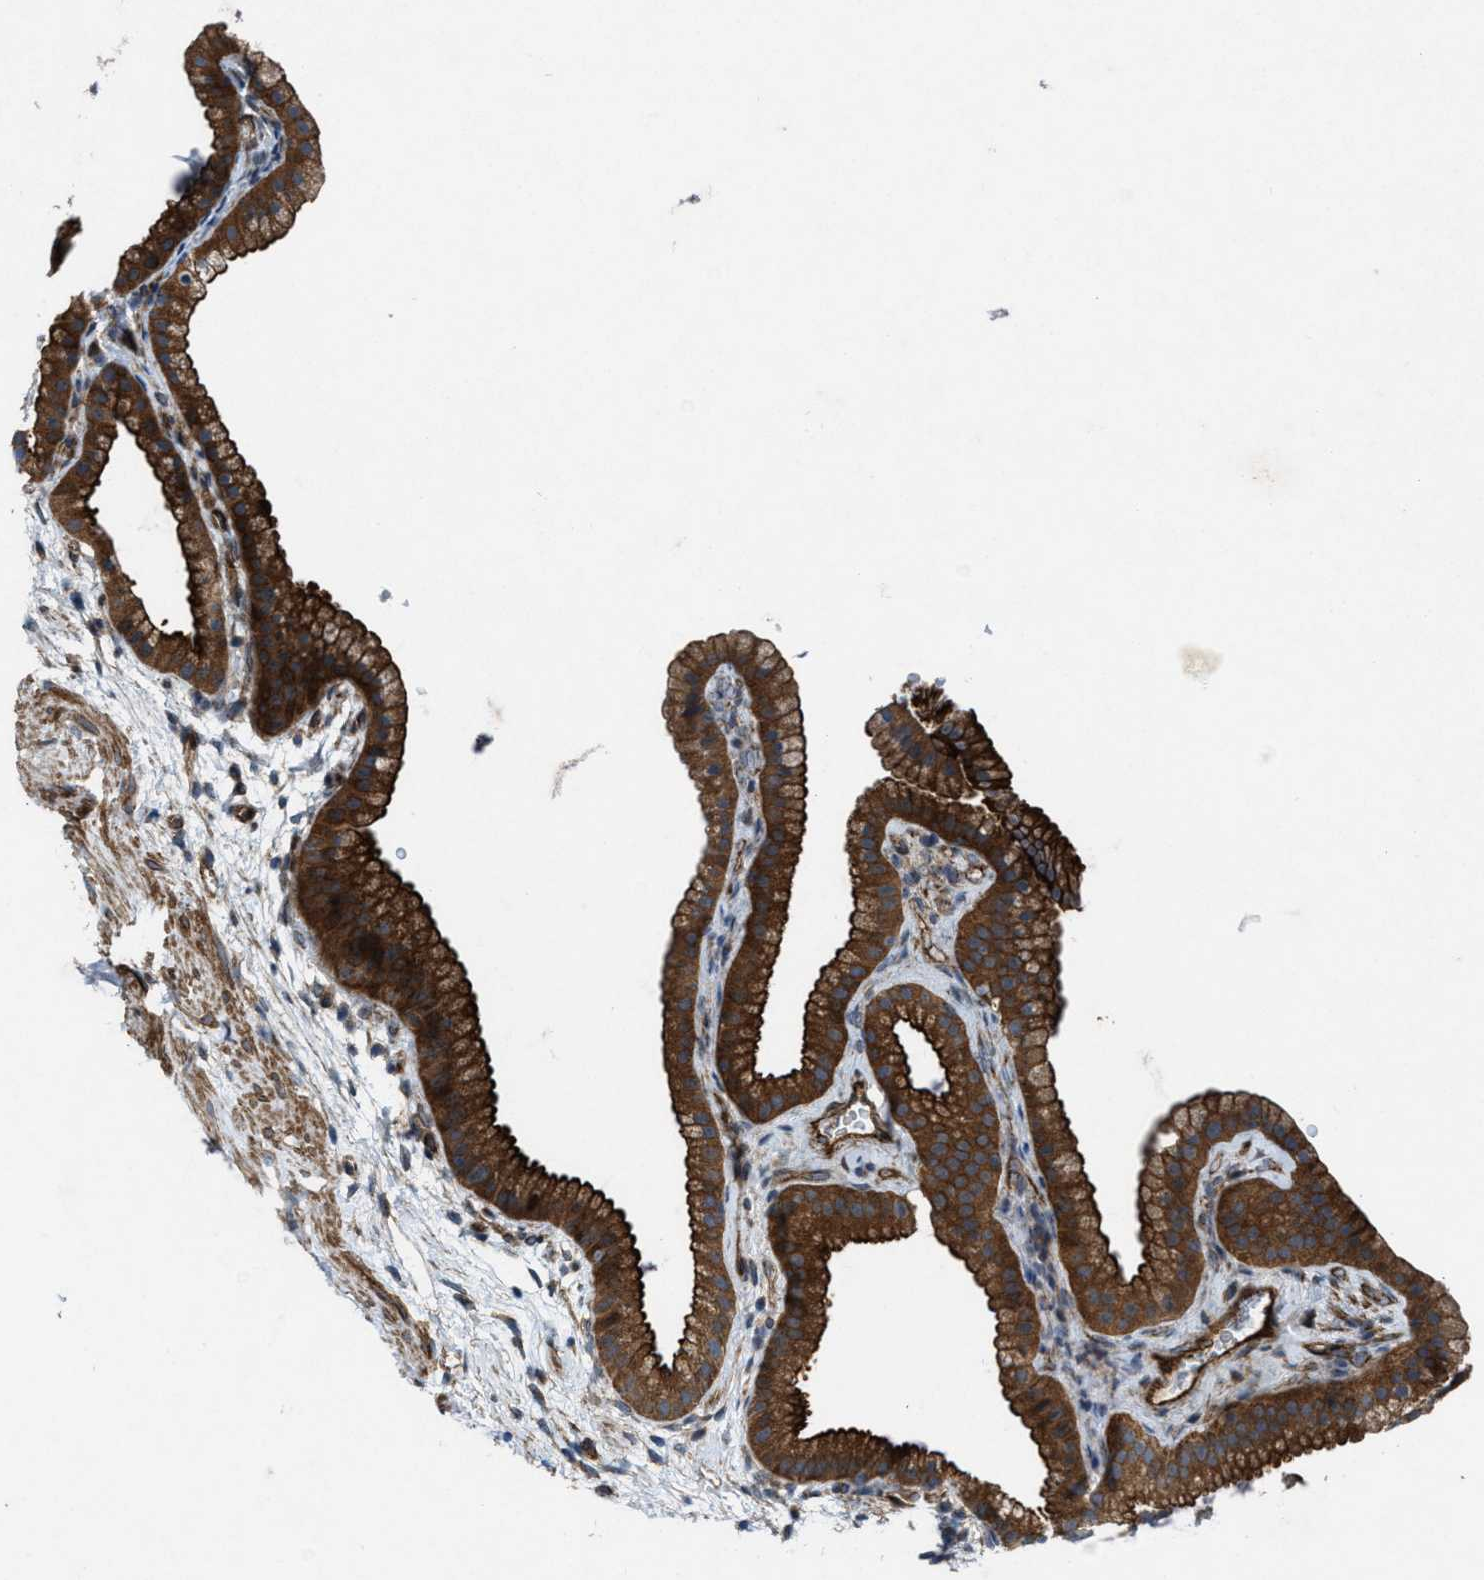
{"staining": {"intensity": "strong", "quantity": ">75%", "location": "cytoplasmic/membranous"}, "tissue": "gallbladder", "cell_type": "Glandular cells", "image_type": "normal", "snomed": [{"axis": "morphology", "description": "Normal tissue, NOS"}, {"axis": "topography", "description": "Gallbladder"}], "caption": "Gallbladder was stained to show a protein in brown. There is high levels of strong cytoplasmic/membranous positivity in approximately >75% of glandular cells. The staining was performed using DAB, with brown indicating positive protein expression. Nuclei are stained blue with hematoxylin.", "gene": "URGCP", "patient": {"sex": "female", "age": 64}}